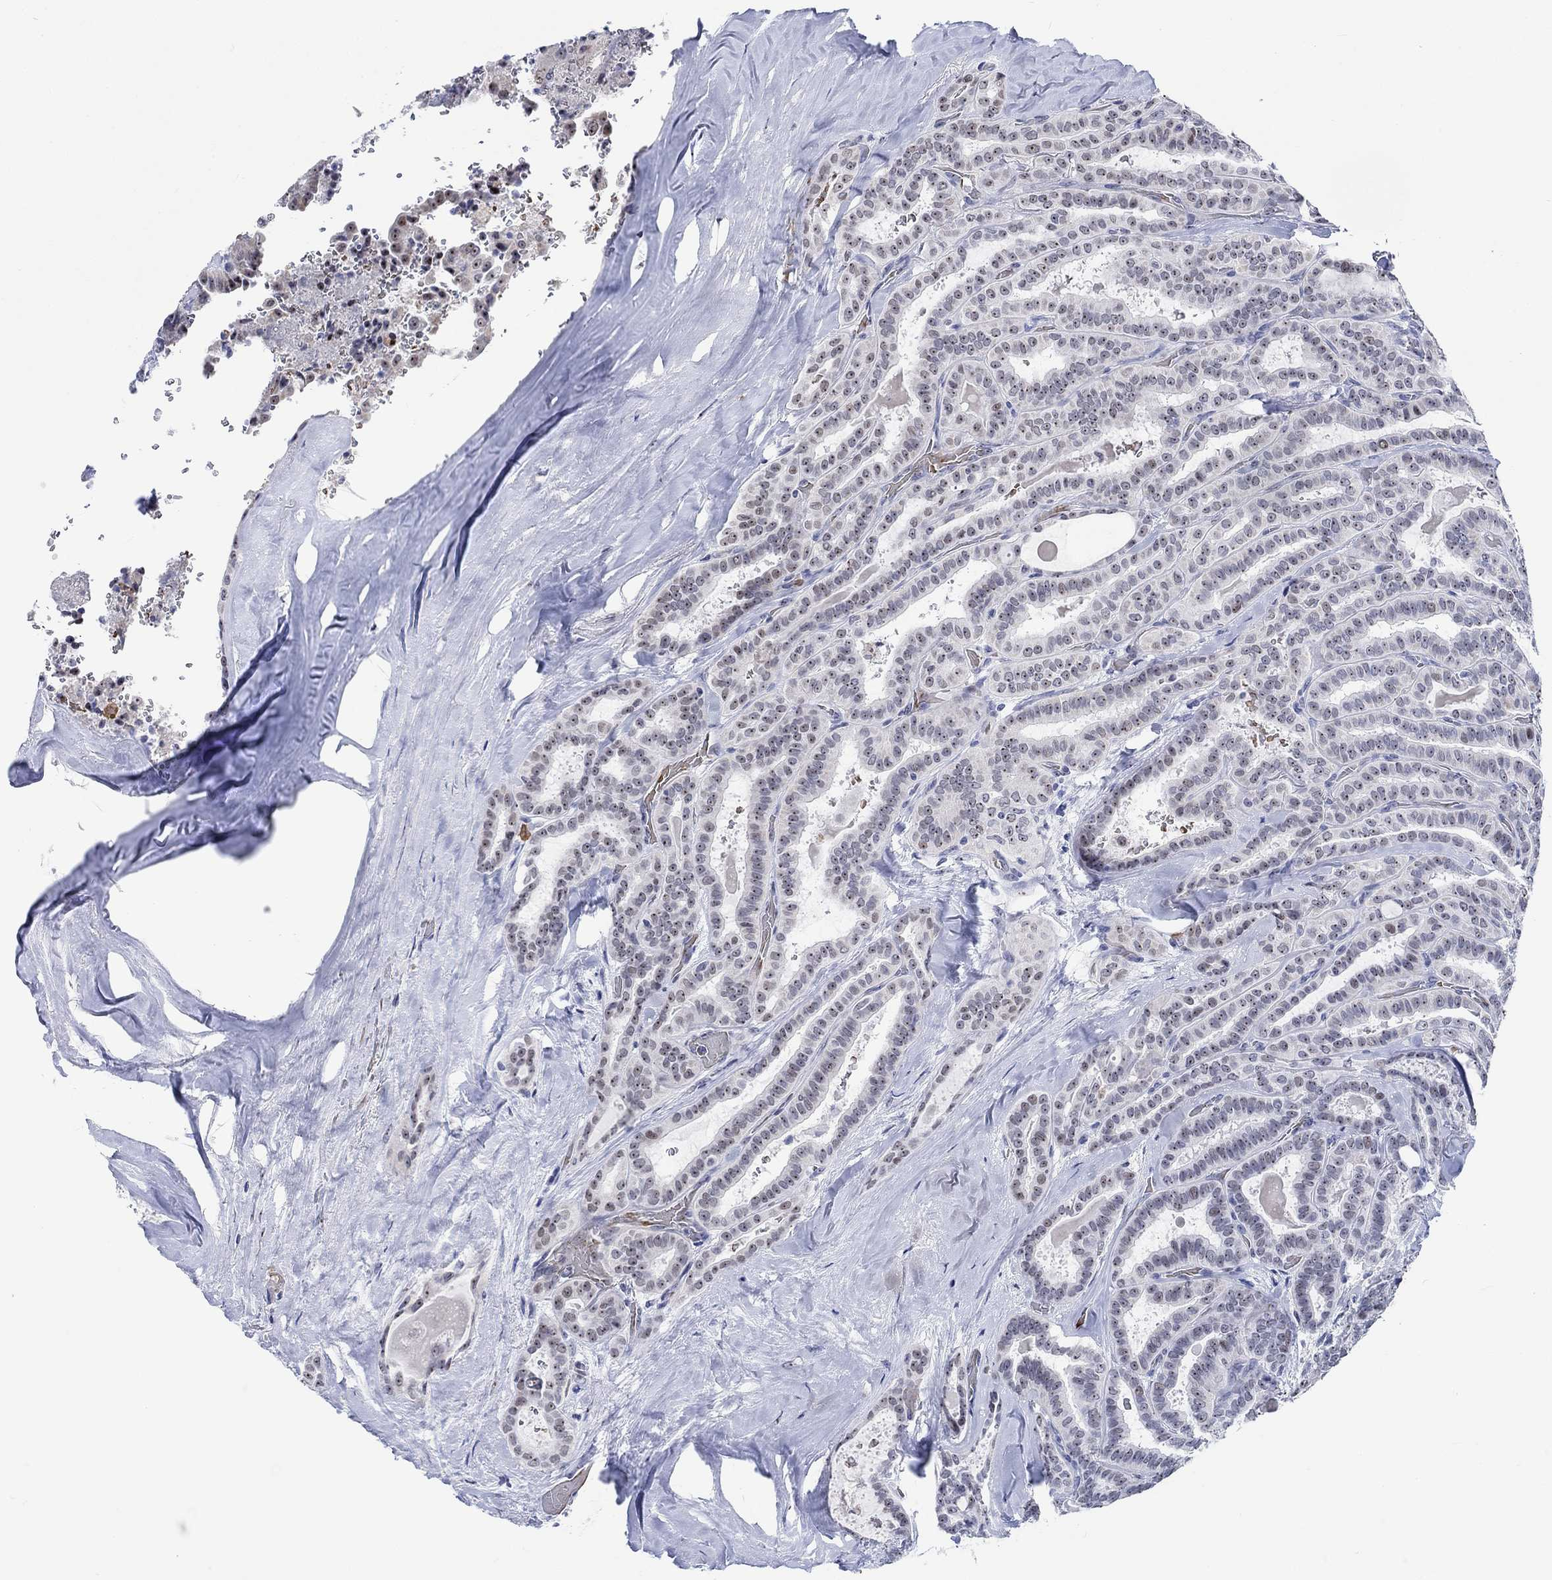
{"staining": {"intensity": "strong", "quantity": ">75%", "location": "nuclear"}, "tissue": "thyroid cancer", "cell_type": "Tumor cells", "image_type": "cancer", "snomed": [{"axis": "morphology", "description": "Papillary adenocarcinoma, NOS"}, {"axis": "topography", "description": "Thyroid gland"}], "caption": "Protein staining of thyroid papillary adenocarcinoma tissue exhibits strong nuclear positivity in approximately >75% of tumor cells.", "gene": "ZNF446", "patient": {"sex": "female", "age": 39}}